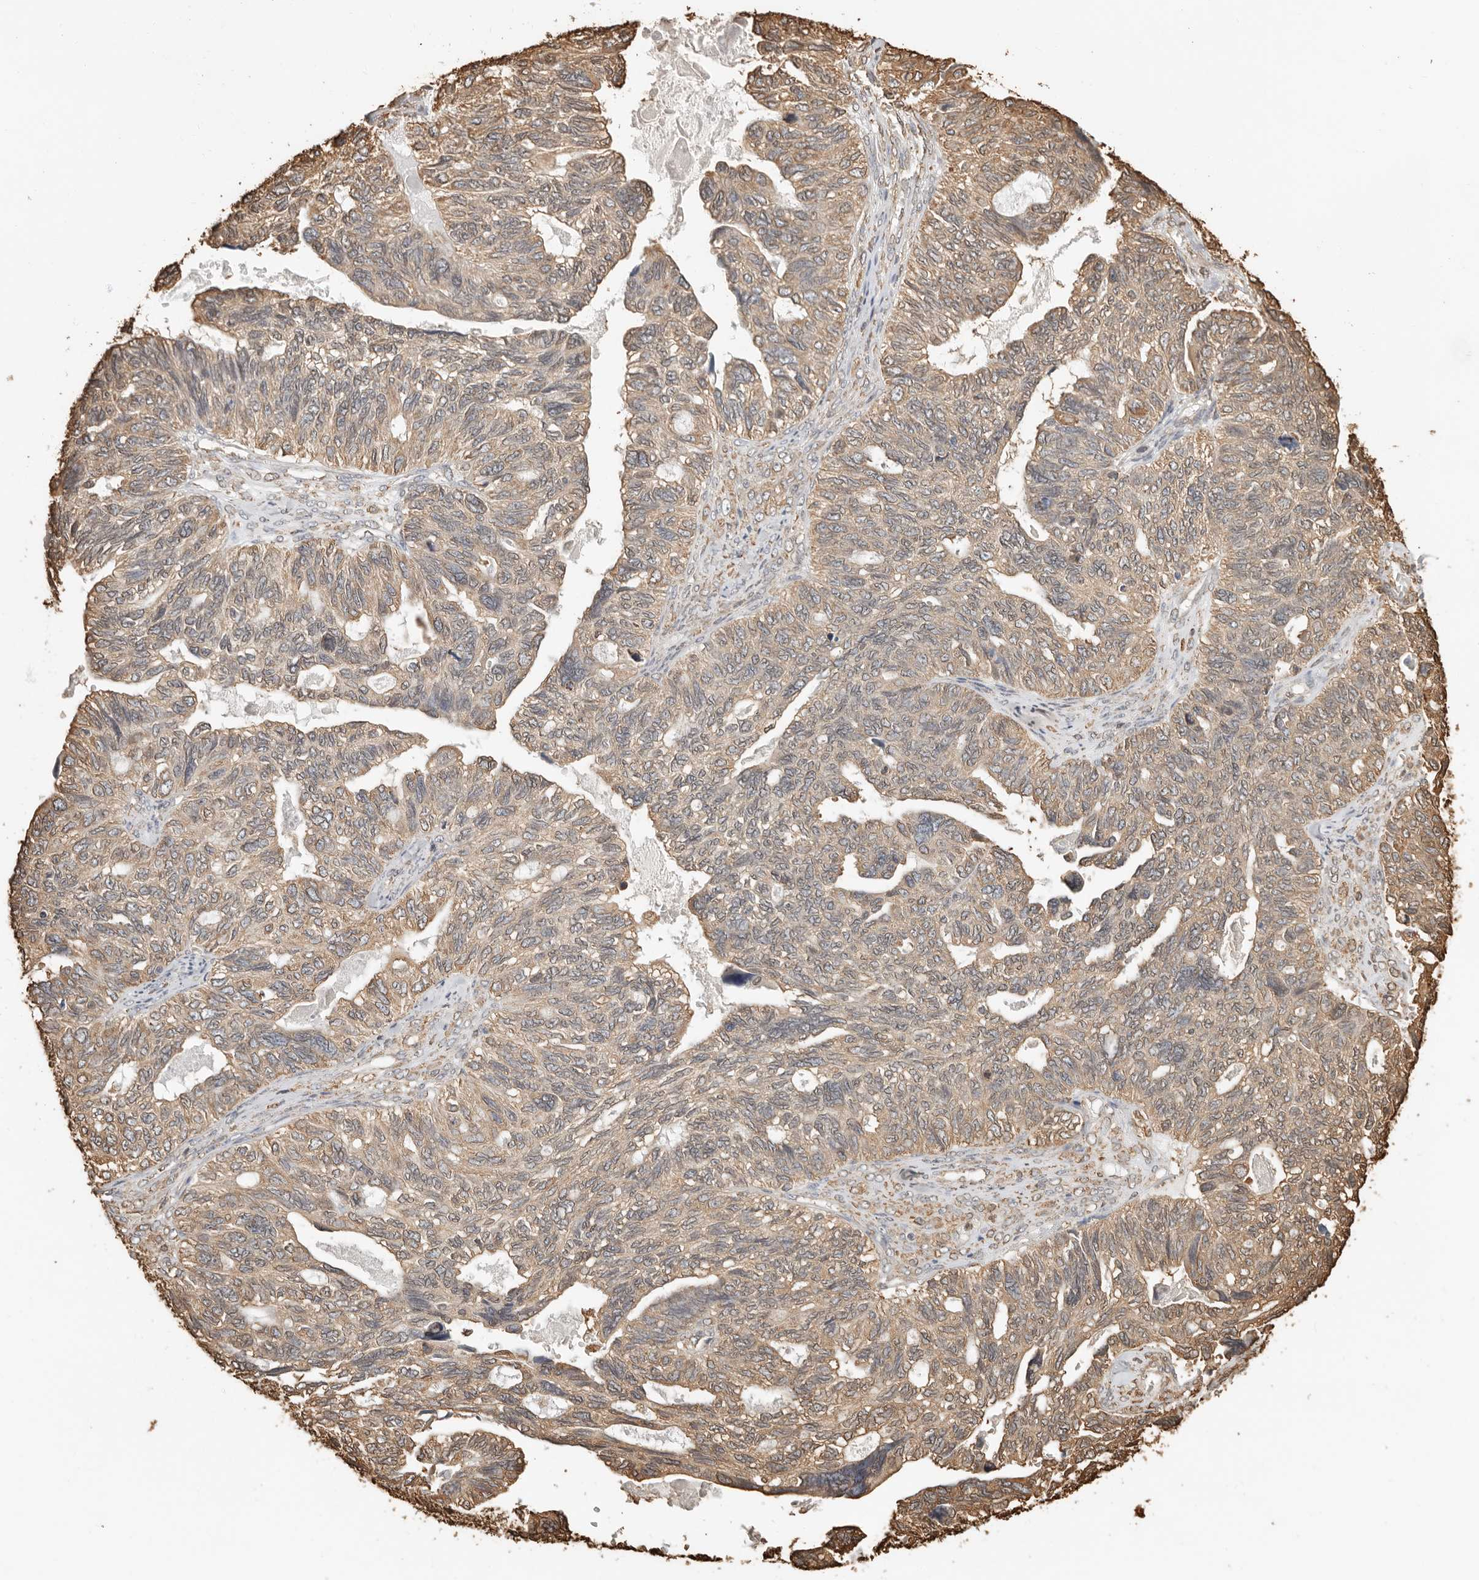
{"staining": {"intensity": "moderate", "quantity": "25%-75%", "location": "cytoplasmic/membranous"}, "tissue": "ovarian cancer", "cell_type": "Tumor cells", "image_type": "cancer", "snomed": [{"axis": "morphology", "description": "Cystadenocarcinoma, serous, NOS"}, {"axis": "topography", "description": "Ovary"}], "caption": "Protein expression analysis of human ovarian cancer reveals moderate cytoplasmic/membranous expression in approximately 25%-75% of tumor cells. The protein of interest is stained brown, and the nuclei are stained in blue (DAB IHC with brightfield microscopy, high magnification).", "gene": "ARHGEF10L", "patient": {"sex": "female", "age": 79}}